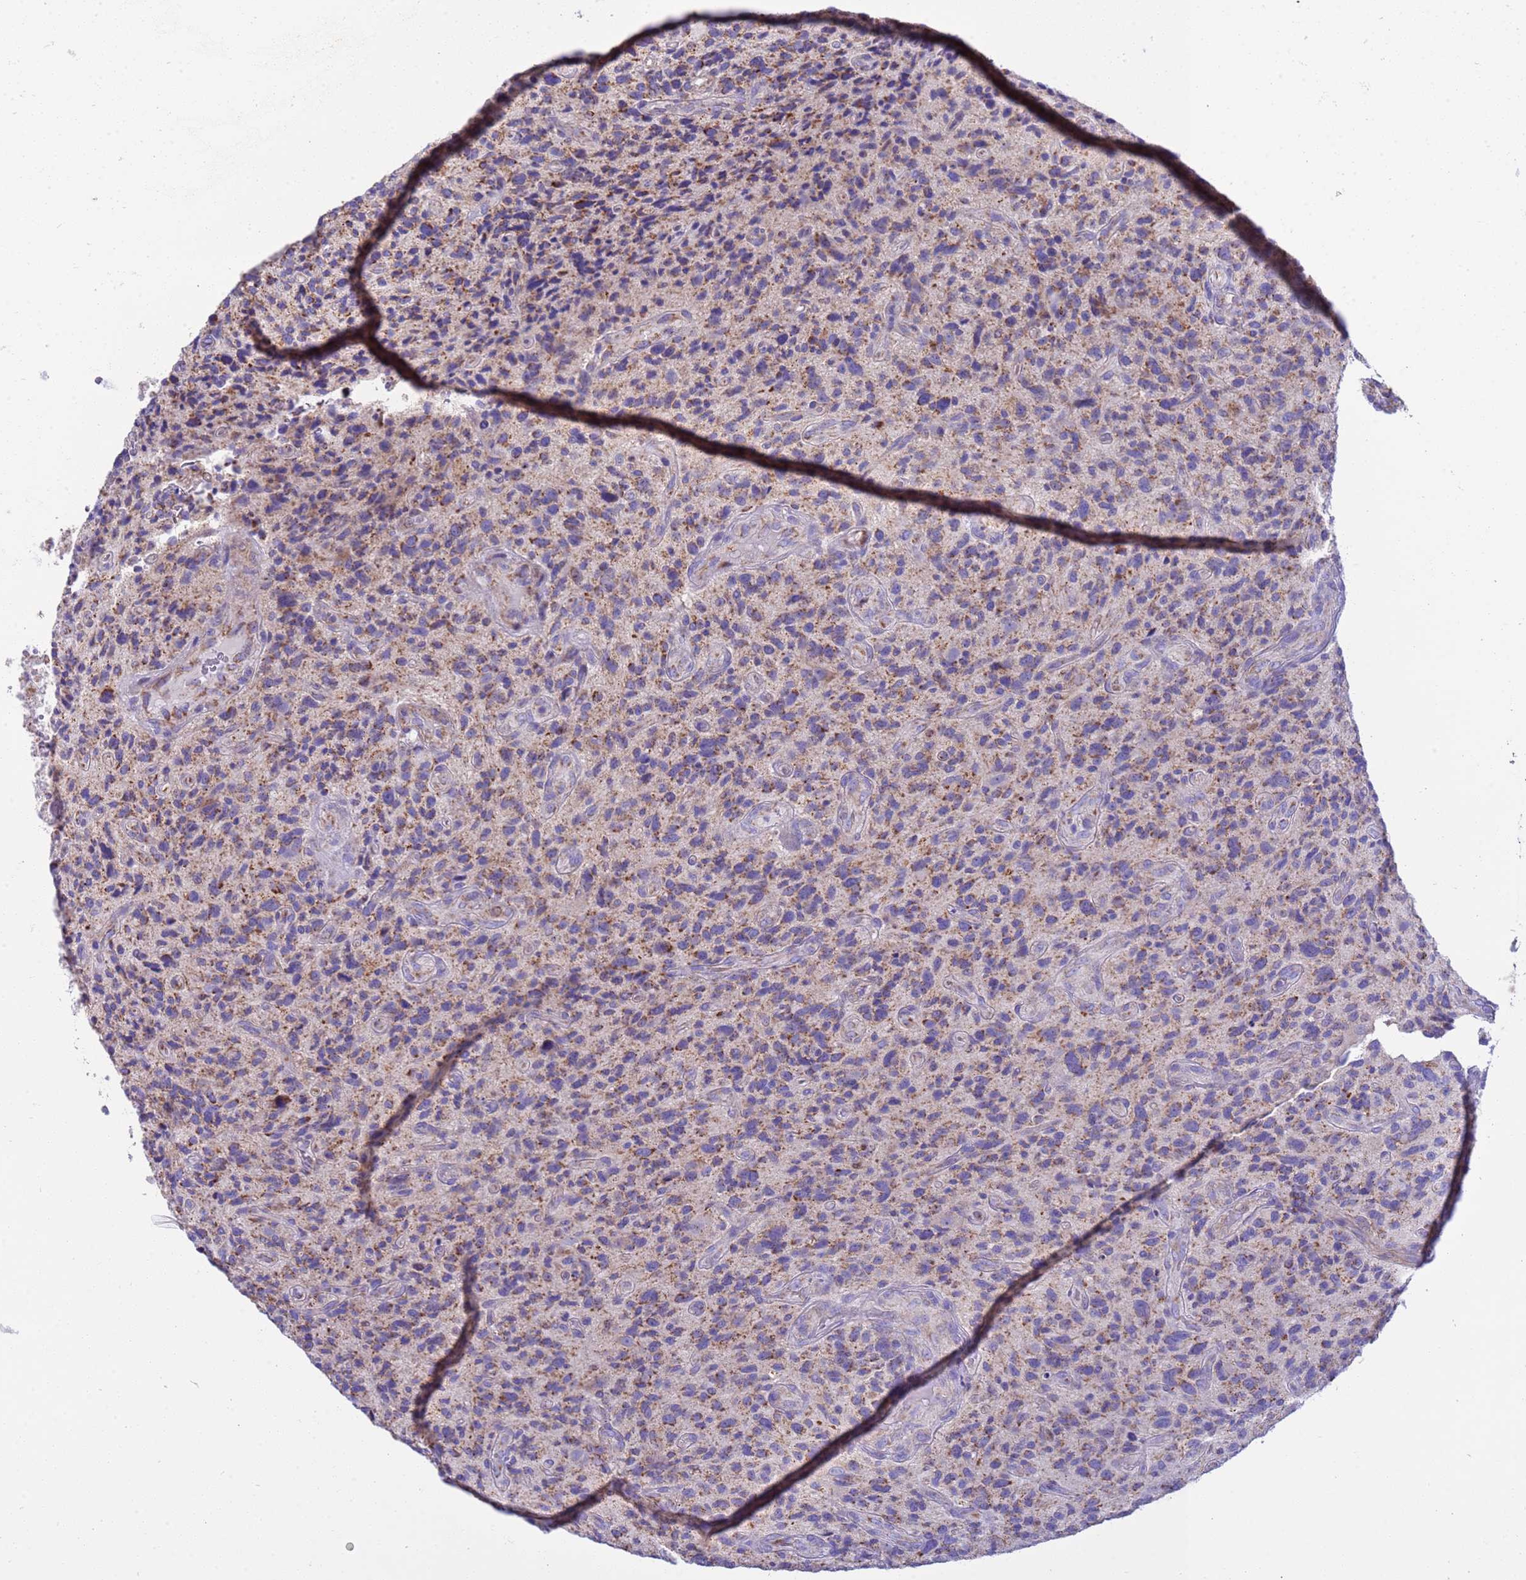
{"staining": {"intensity": "moderate", "quantity": "25%-75%", "location": "cytoplasmic/membranous"}, "tissue": "glioma", "cell_type": "Tumor cells", "image_type": "cancer", "snomed": [{"axis": "morphology", "description": "Glioma, malignant, High grade"}, {"axis": "topography", "description": "Brain"}], "caption": "Immunohistochemical staining of human malignant glioma (high-grade) reveals medium levels of moderate cytoplasmic/membranous protein staining in approximately 25%-75% of tumor cells. The staining was performed using DAB, with brown indicating positive protein expression. Nuclei are stained blue with hematoxylin.", "gene": "RNF165", "patient": {"sex": "male", "age": 47}}